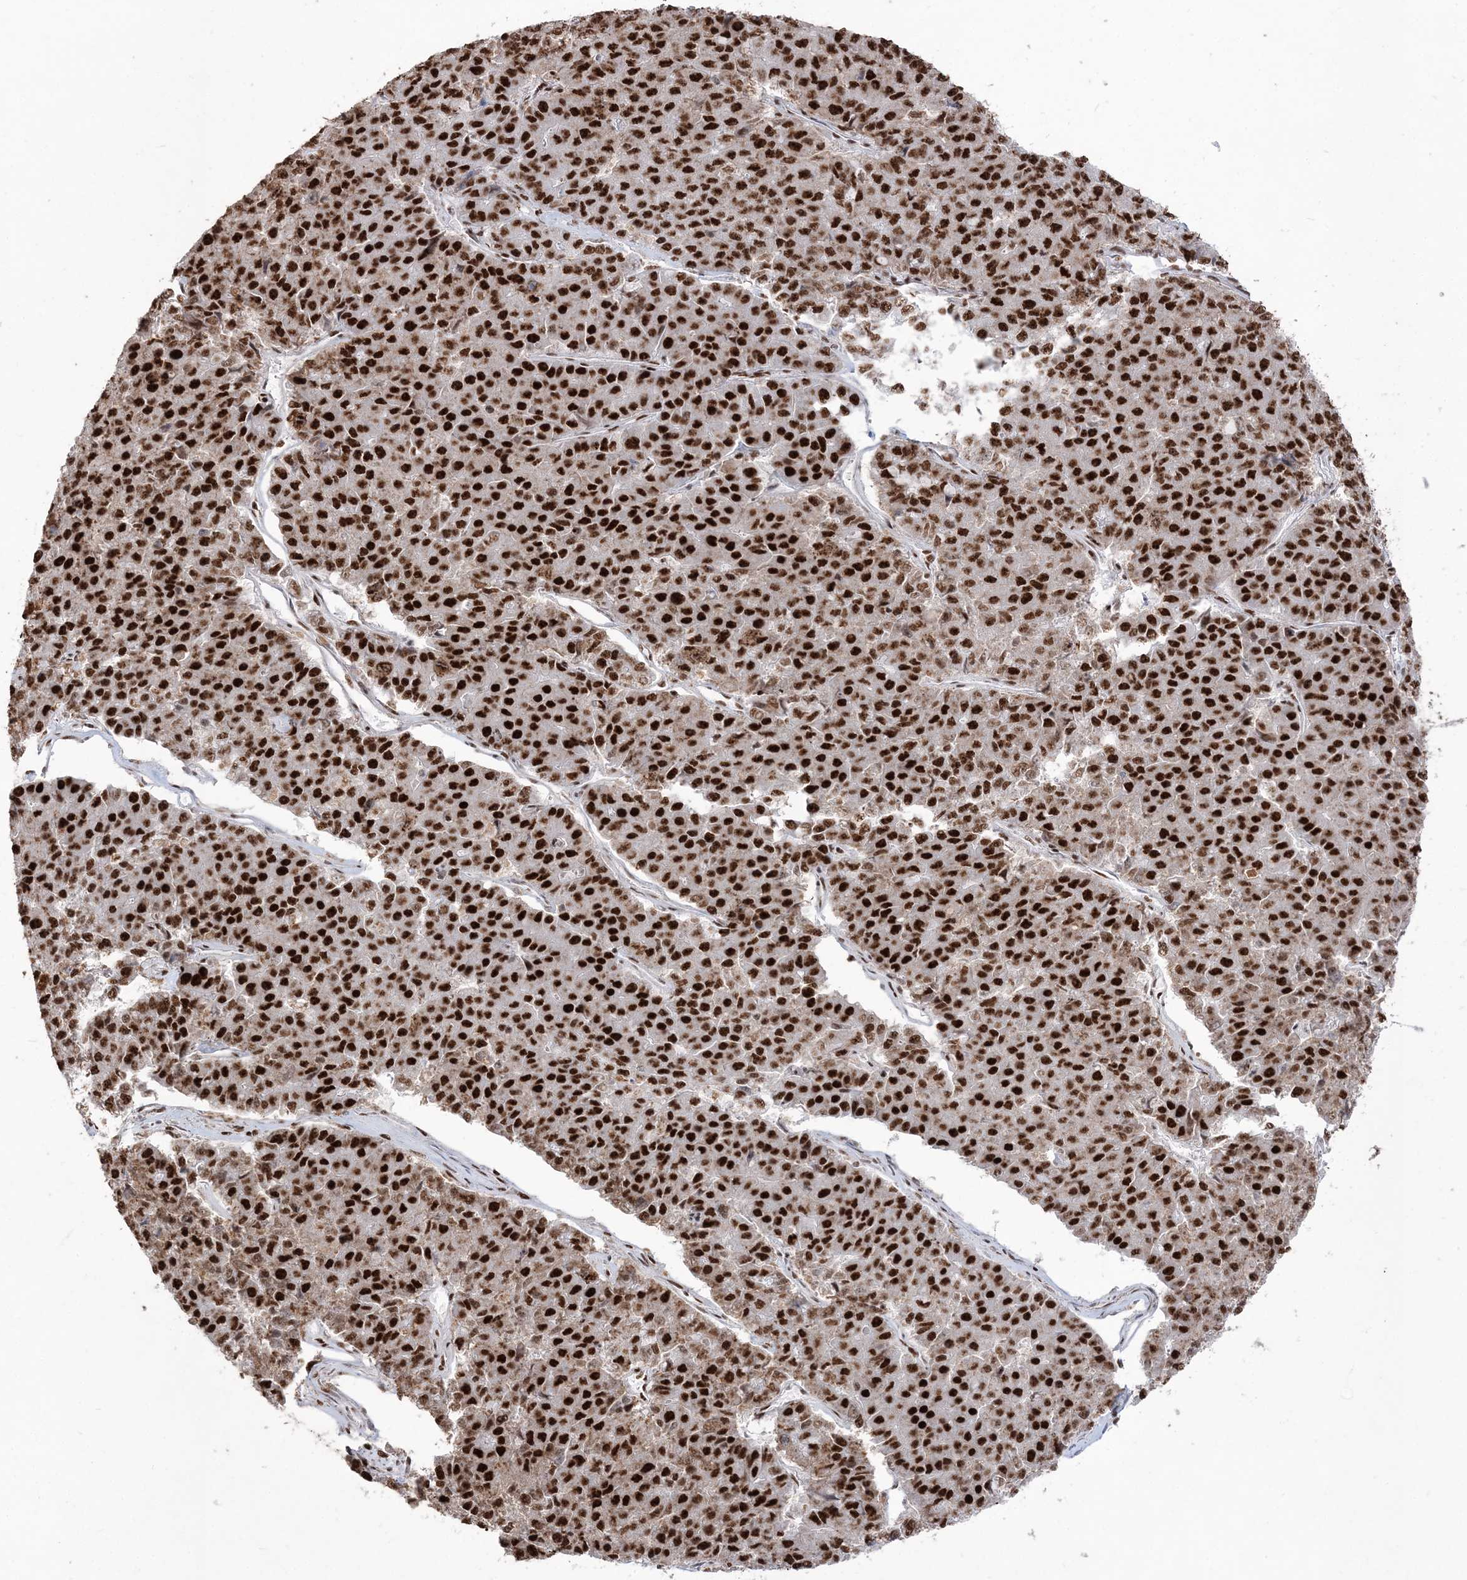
{"staining": {"intensity": "strong", "quantity": ">75%", "location": "nuclear"}, "tissue": "pancreatic cancer", "cell_type": "Tumor cells", "image_type": "cancer", "snomed": [{"axis": "morphology", "description": "Adenocarcinoma, NOS"}, {"axis": "topography", "description": "Pancreas"}], "caption": "Pancreatic cancer (adenocarcinoma) stained with DAB immunohistochemistry reveals high levels of strong nuclear positivity in about >75% of tumor cells.", "gene": "RBM17", "patient": {"sex": "male", "age": 50}}